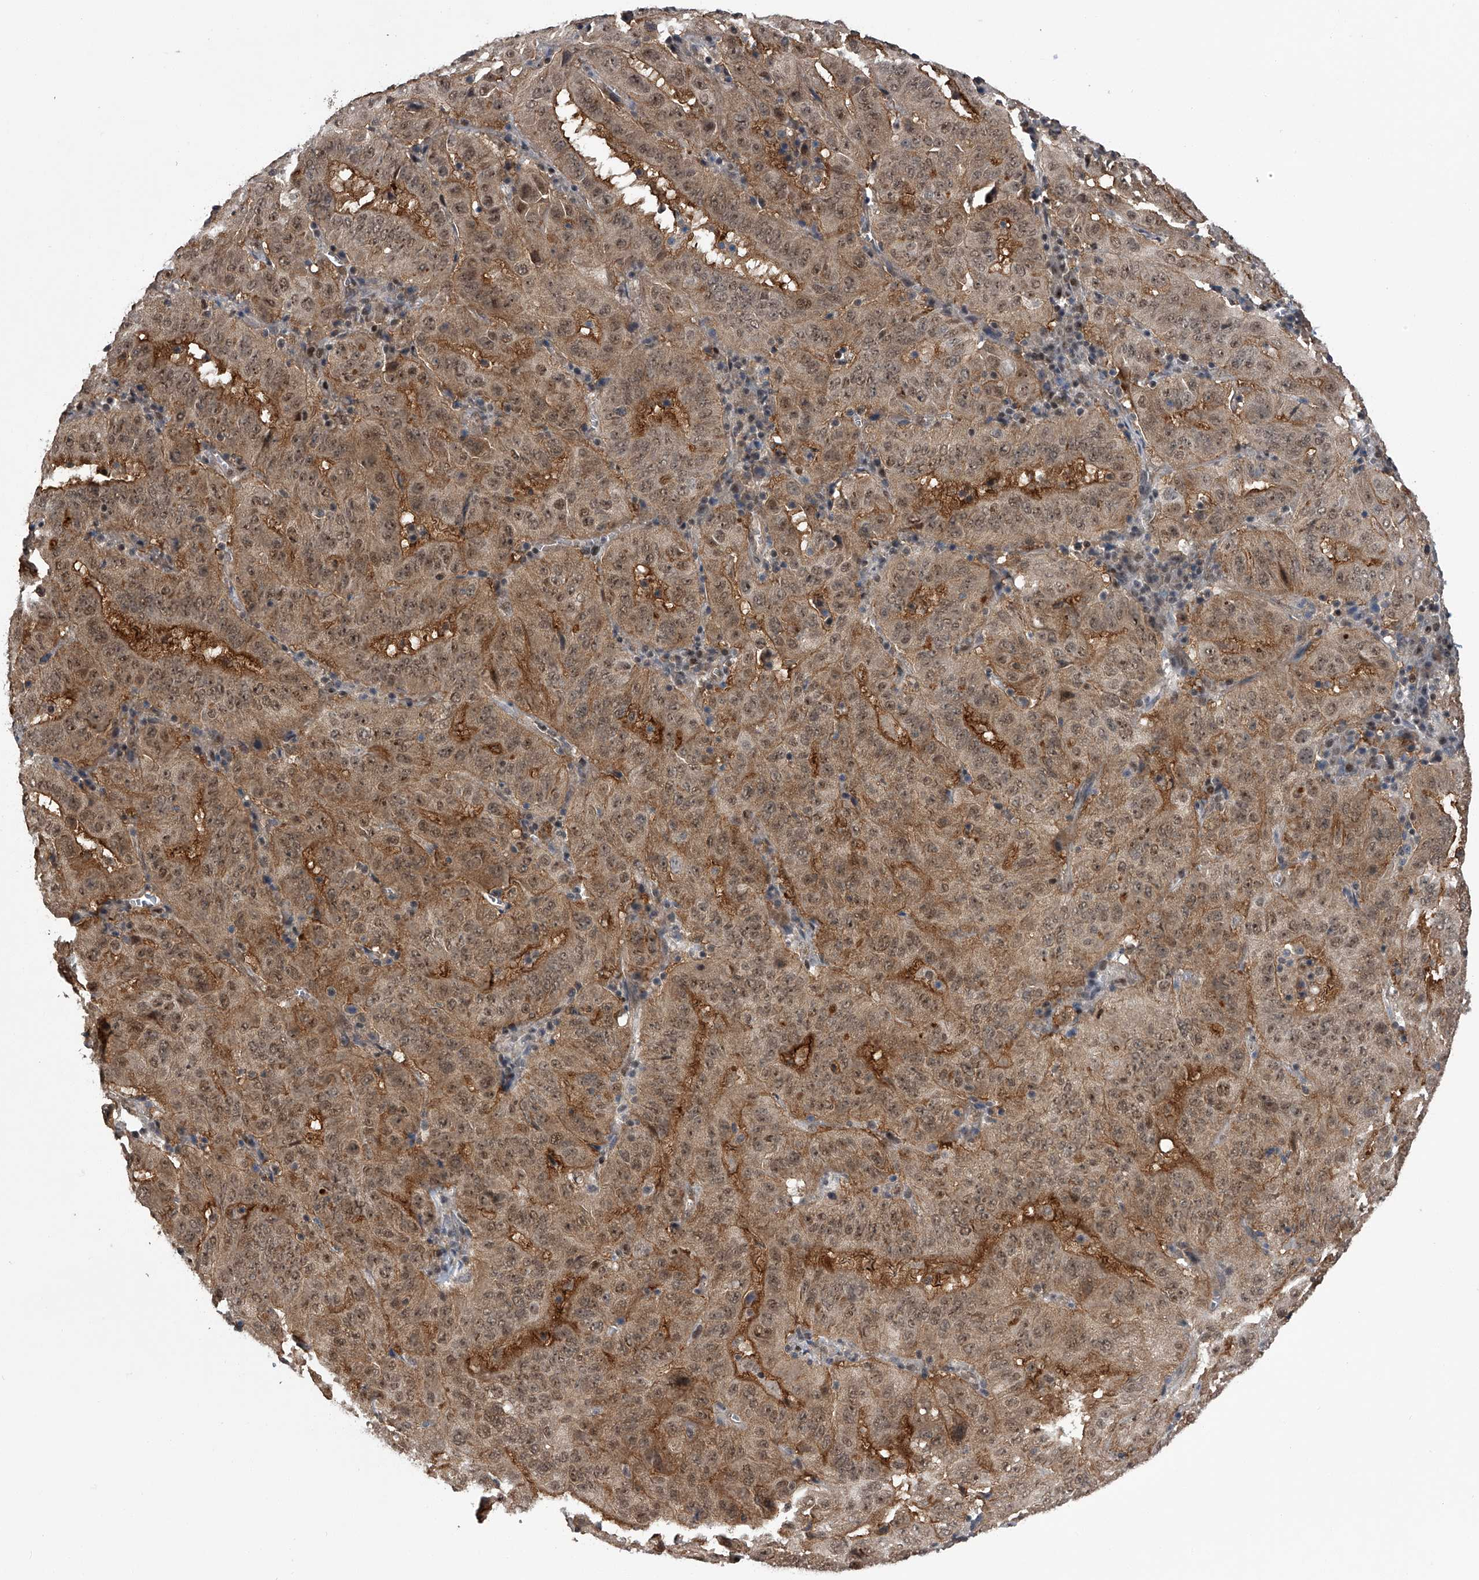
{"staining": {"intensity": "moderate", "quantity": ">75%", "location": "cytoplasmic/membranous,nuclear"}, "tissue": "pancreatic cancer", "cell_type": "Tumor cells", "image_type": "cancer", "snomed": [{"axis": "morphology", "description": "Adenocarcinoma, NOS"}, {"axis": "topography", "description": "Pancreas"}], "caption": "There is medium levels of moderate cytoplasmic/membranous and nuclear staining in tumor cells of pancreatic cancer, as demonstrated by immunohistochemical staining (brown color).", "gene": "SLC12A8", "patient": {"sex": "male", "age": 63}}